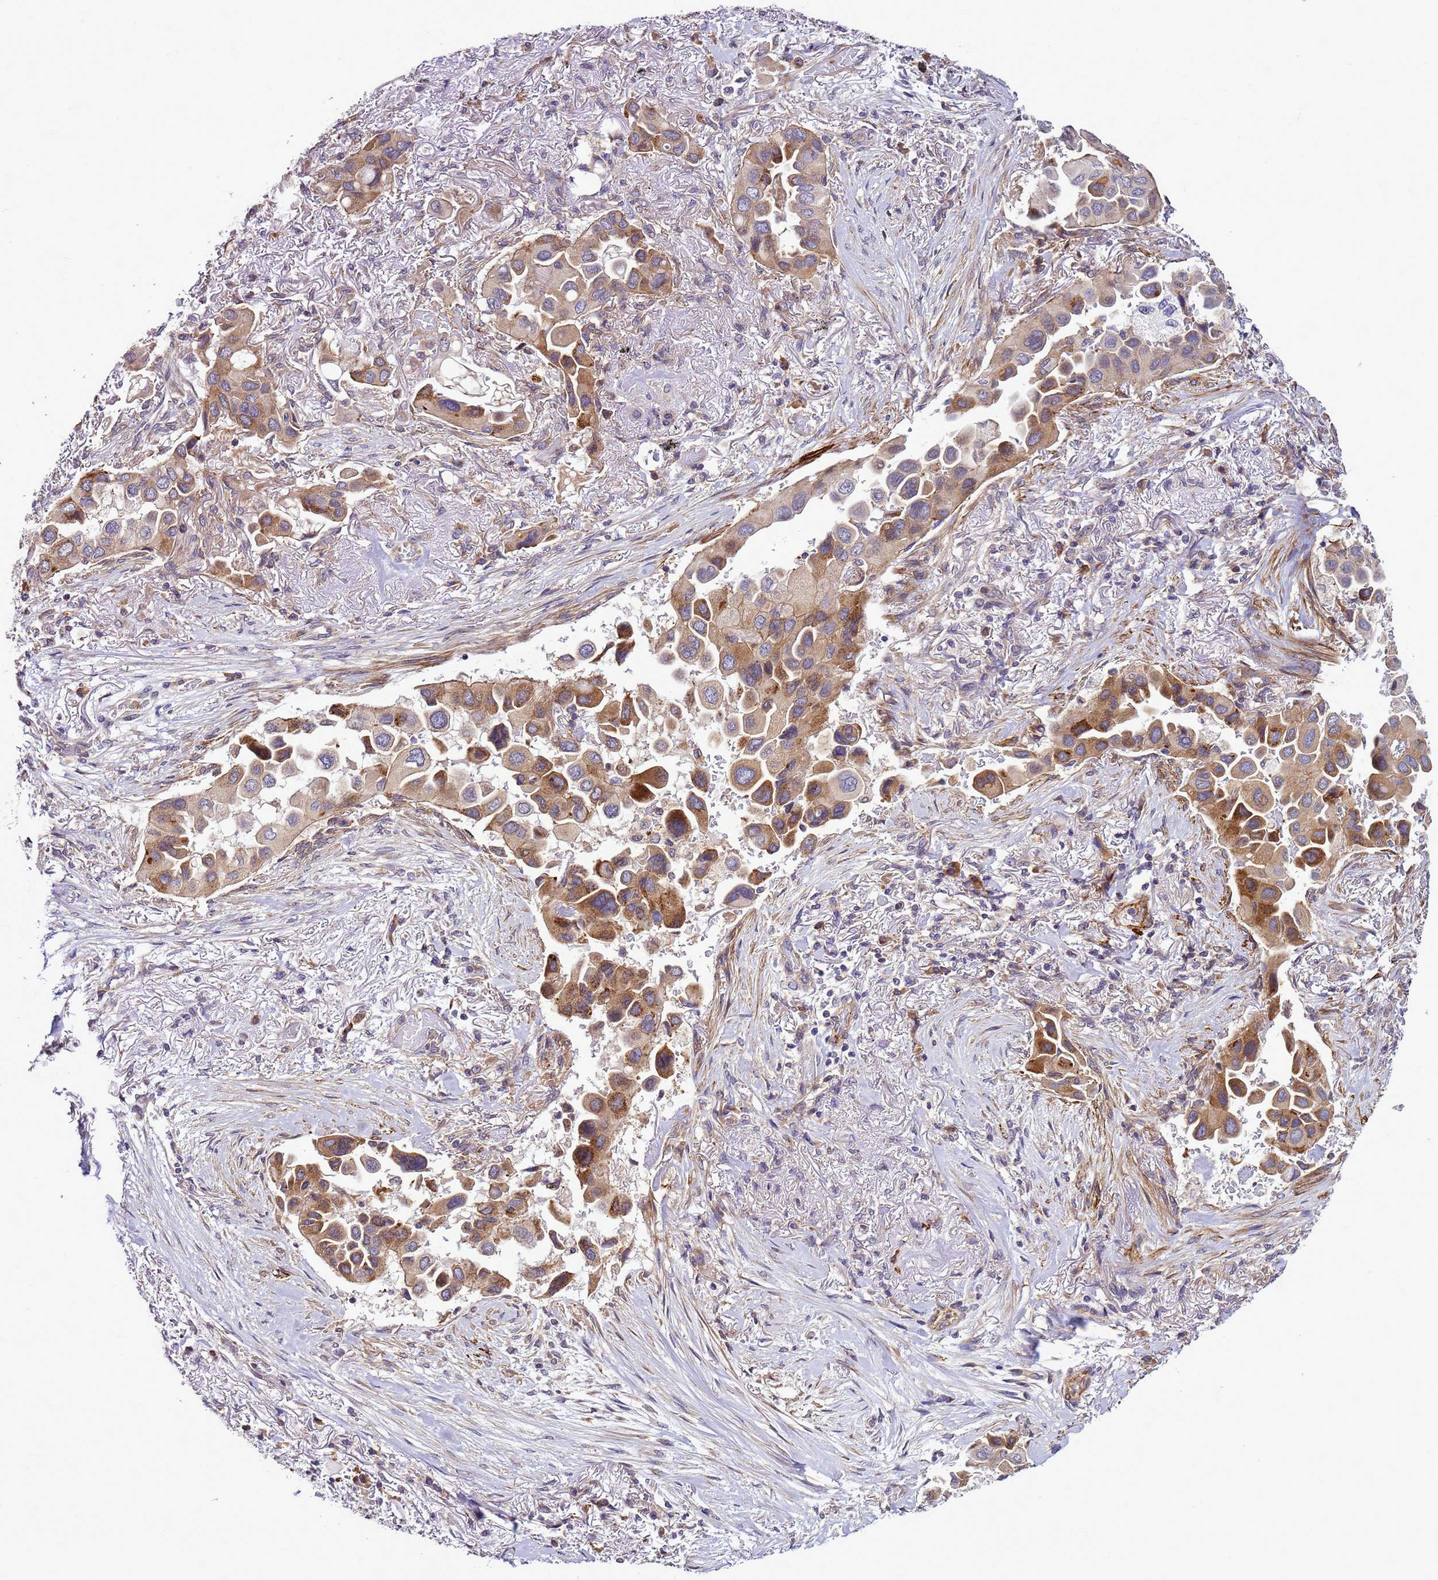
{"staining": {"intensity": "moderate", "quantity": ">75%", "location": "cytoplasmic/membranous"}, "tissue": "lung cancer", "cell_type": "Tumor cells", "image_type": "cancer", "snomed": [{"axis": "morphology", "description": "Adenocarcinoma, NOS"}, {"axis": "topography", "description": "Lung"}], "caption": "This histopathology image shows immunohistochemistry staining of lung adenocarcinoma, with medium moderate cytoplasmic/membranous expression in approximately >75% of tumor cells.", "gene": "GEN1", "patient": {"sex": "female", "age": 76}}